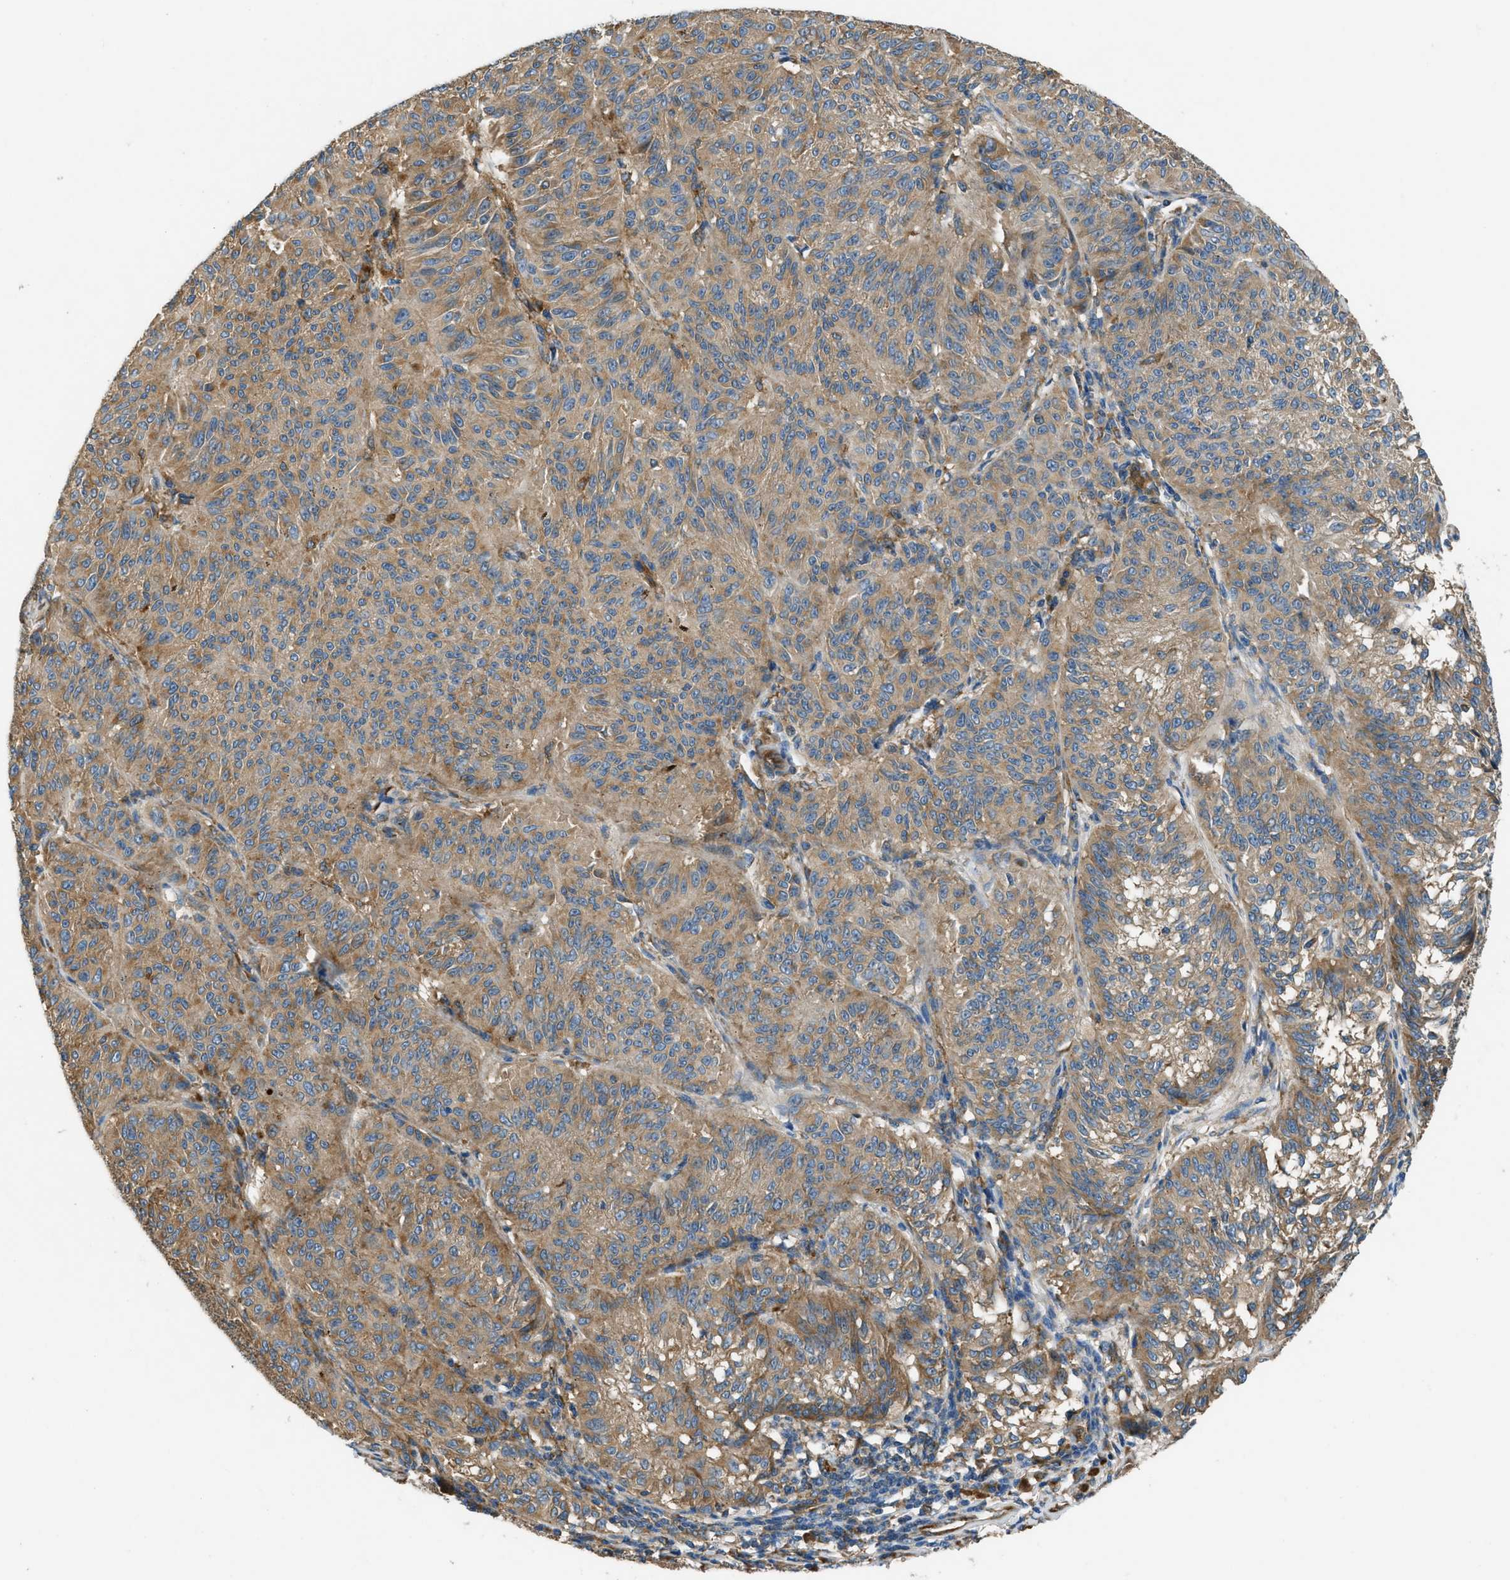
{"staining": {"intensity": "moderate", "quantity": ">75%", "location": "cytoplasmic/membranous"}, "tissue": "melanoma", "cell_type": "Tumor cells", "image_type": "cancer", "snomed": [{"axis": "morphology", "description": "Malignant melanoma, NOS"}, {"axis": "topography", "description": "Skin"}], "caption": "Immunohistochemistry (IHC) histopathology image of human malignant melanoma stained for a protein (brown), which reveals medium levels of moderate cytoplasmic/membranous staining in approximately >75% of tumor cells.", "gene": "GIMAP8", "patient": {"sex": "female", "age": 72}}